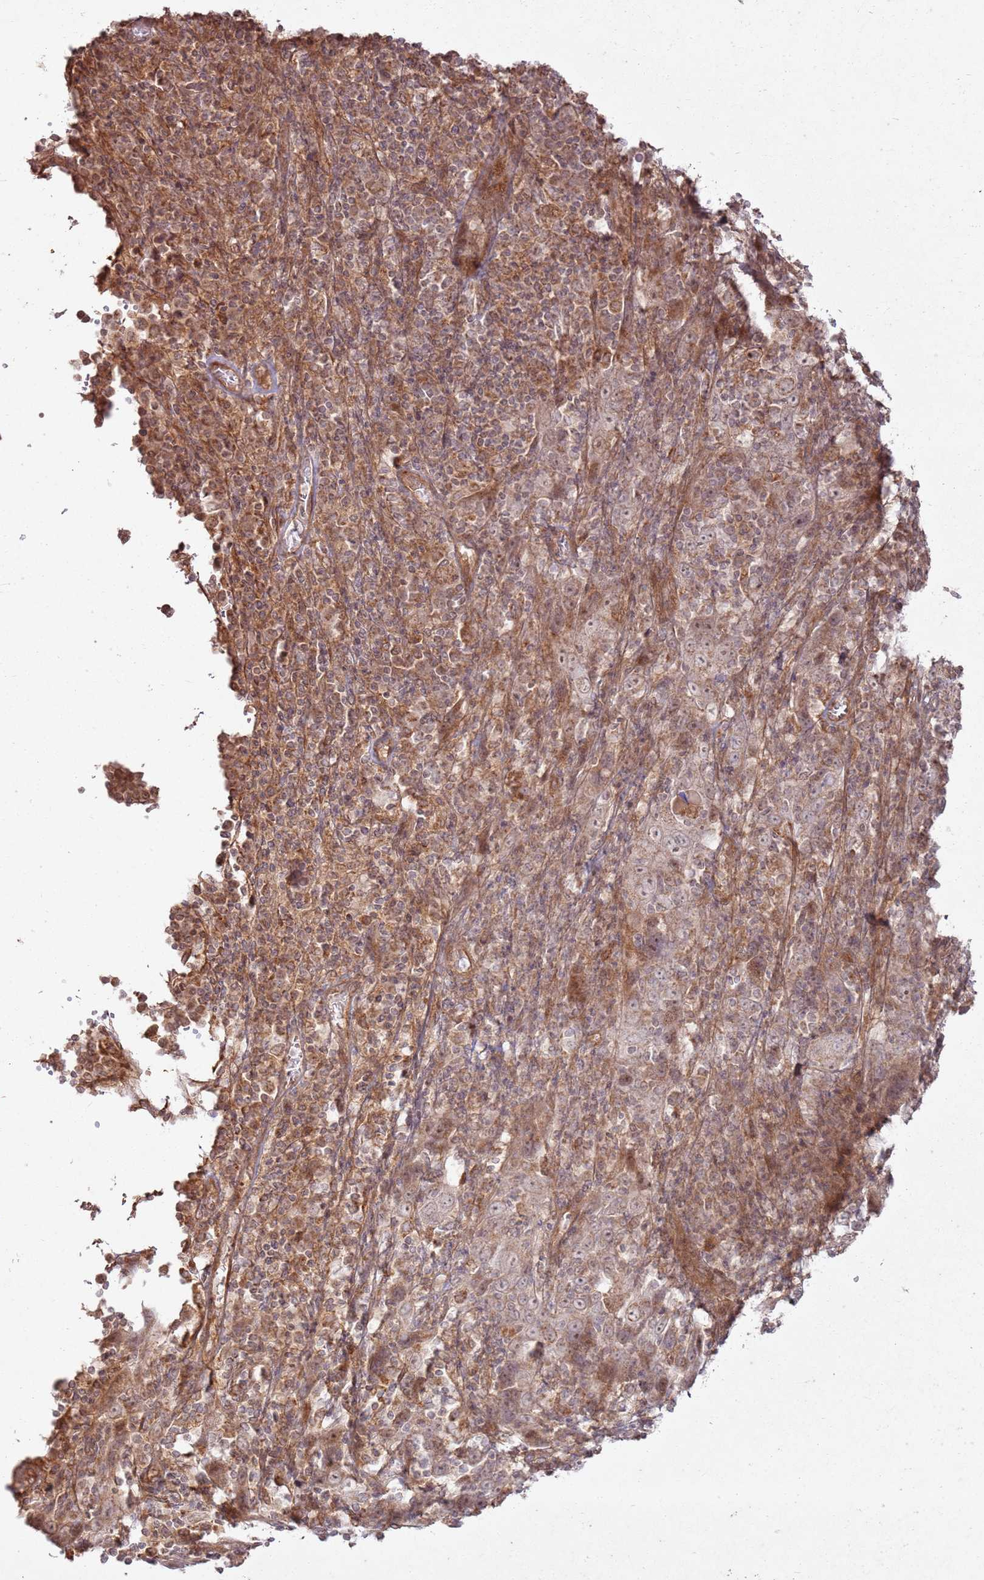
{"staining": {"intensity": "weak", "quantity": ">75%", "location": "cytoplasmic/membranous,nuclear"}, "tissue": "cervical cancer", "cell_type": "Tumor cells", "image_type": "cancer", "snomed": [{"axis": "morphology", "description": "Squamous cell carcinoma, NOS"}, {"axis": "topography", "description": "Cervix"}], "caption": "The immunohistochemical stain shows weak cytoplasmic/membranous and nuclear positivity in tumor cells of squamous cell carcinoma (cervical) tissue. Ihc stains the protein of interest in brown and the nuclei are stained blue.", "gene": "ZNF623", "patient": {"sex": "female", "age": 46}}